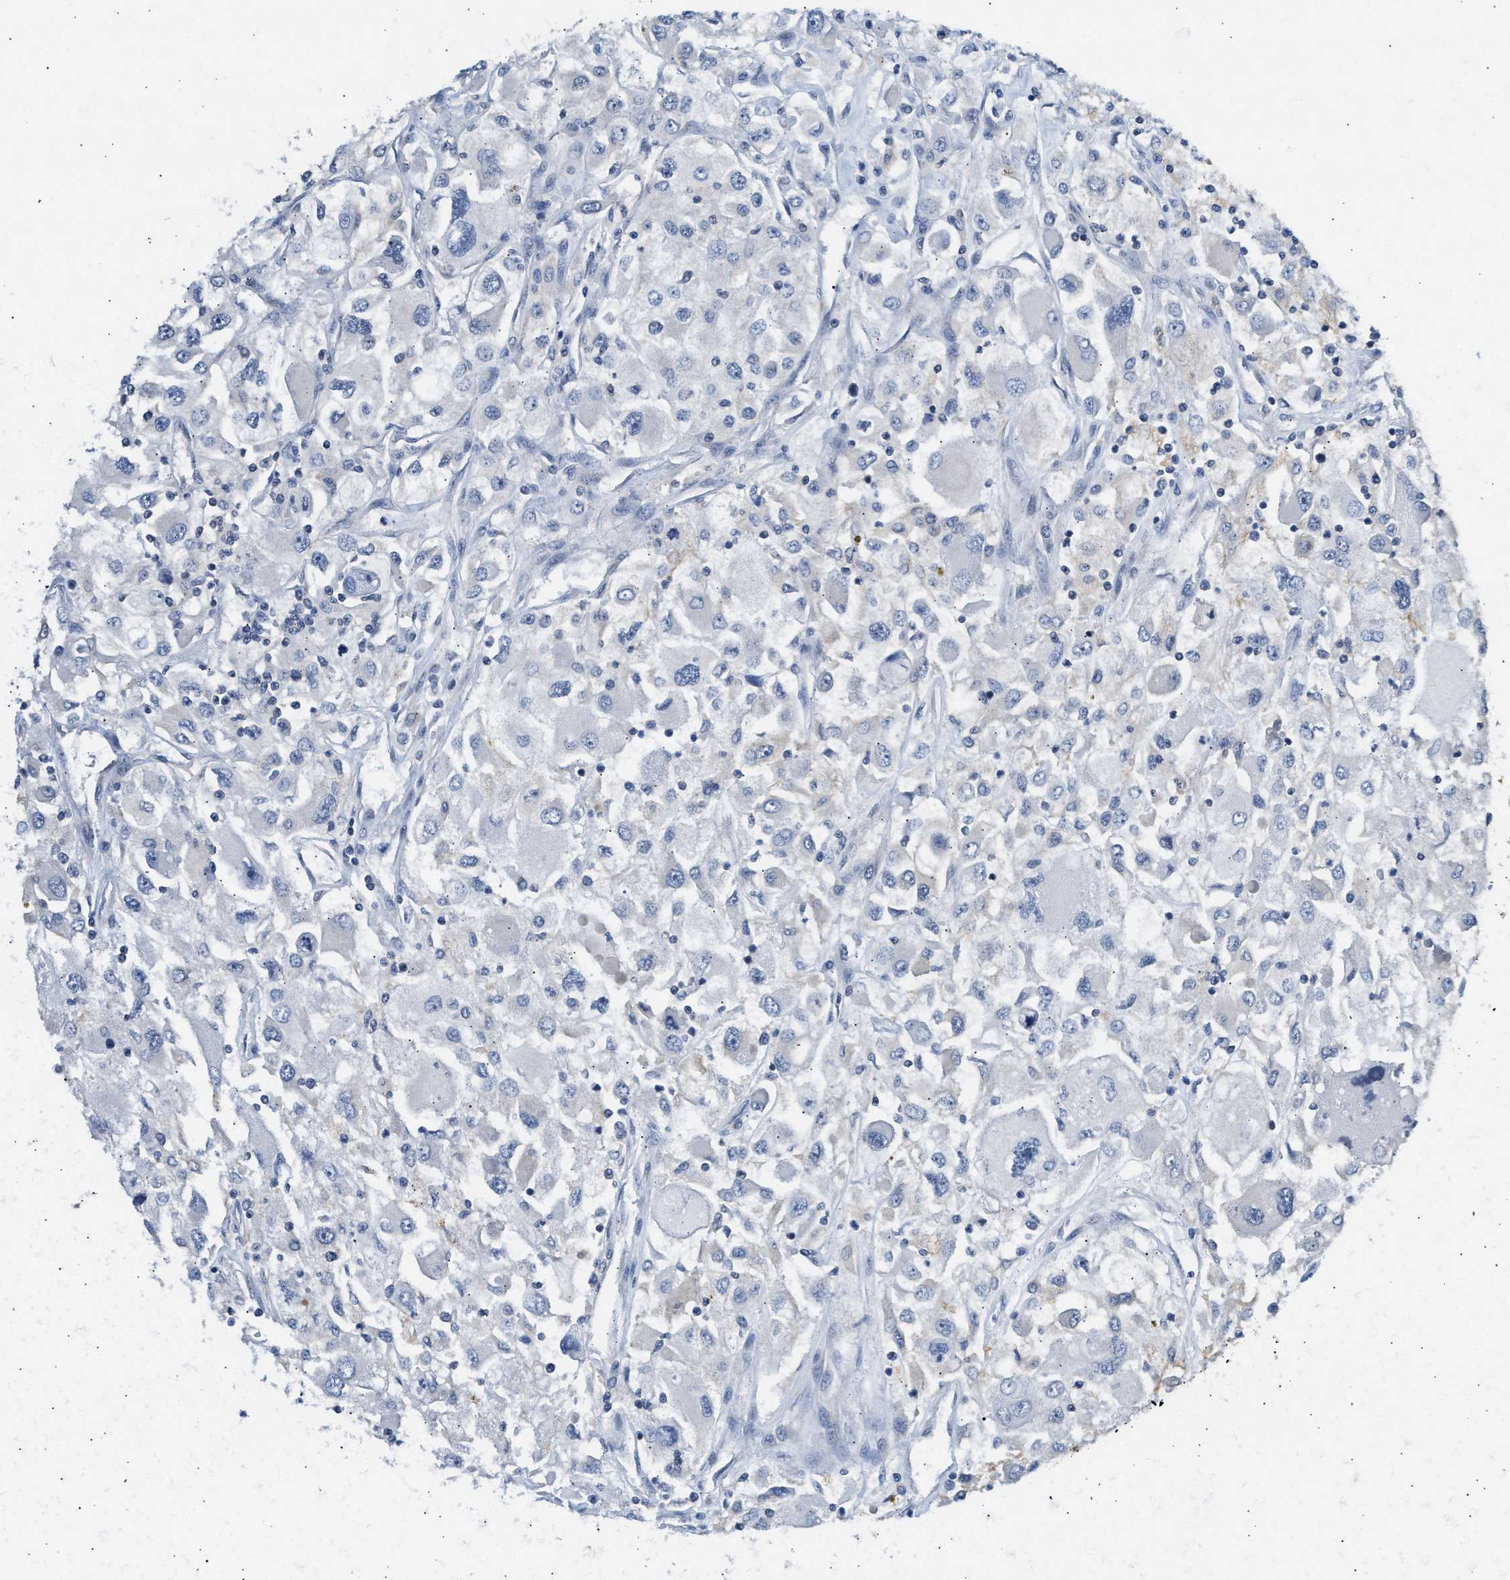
{"staining": {"intensity": "negative", "quantity": "none", "location": "none"}, "tissue": "renal cancer", "cell_type": "Tumor cells", "image_type": "cancer", "snomed": [{"axis": "morphology", "description": "Adenocarcinoma, NOS"}, {"axis": "topography", "description": "Kidney"}], "caption": "The histopathology image shows no staining of tumor cells in adenocarcinoma (renal).", "gene": "PPM1L", "patient": {"sex": "female", "age": 52}}